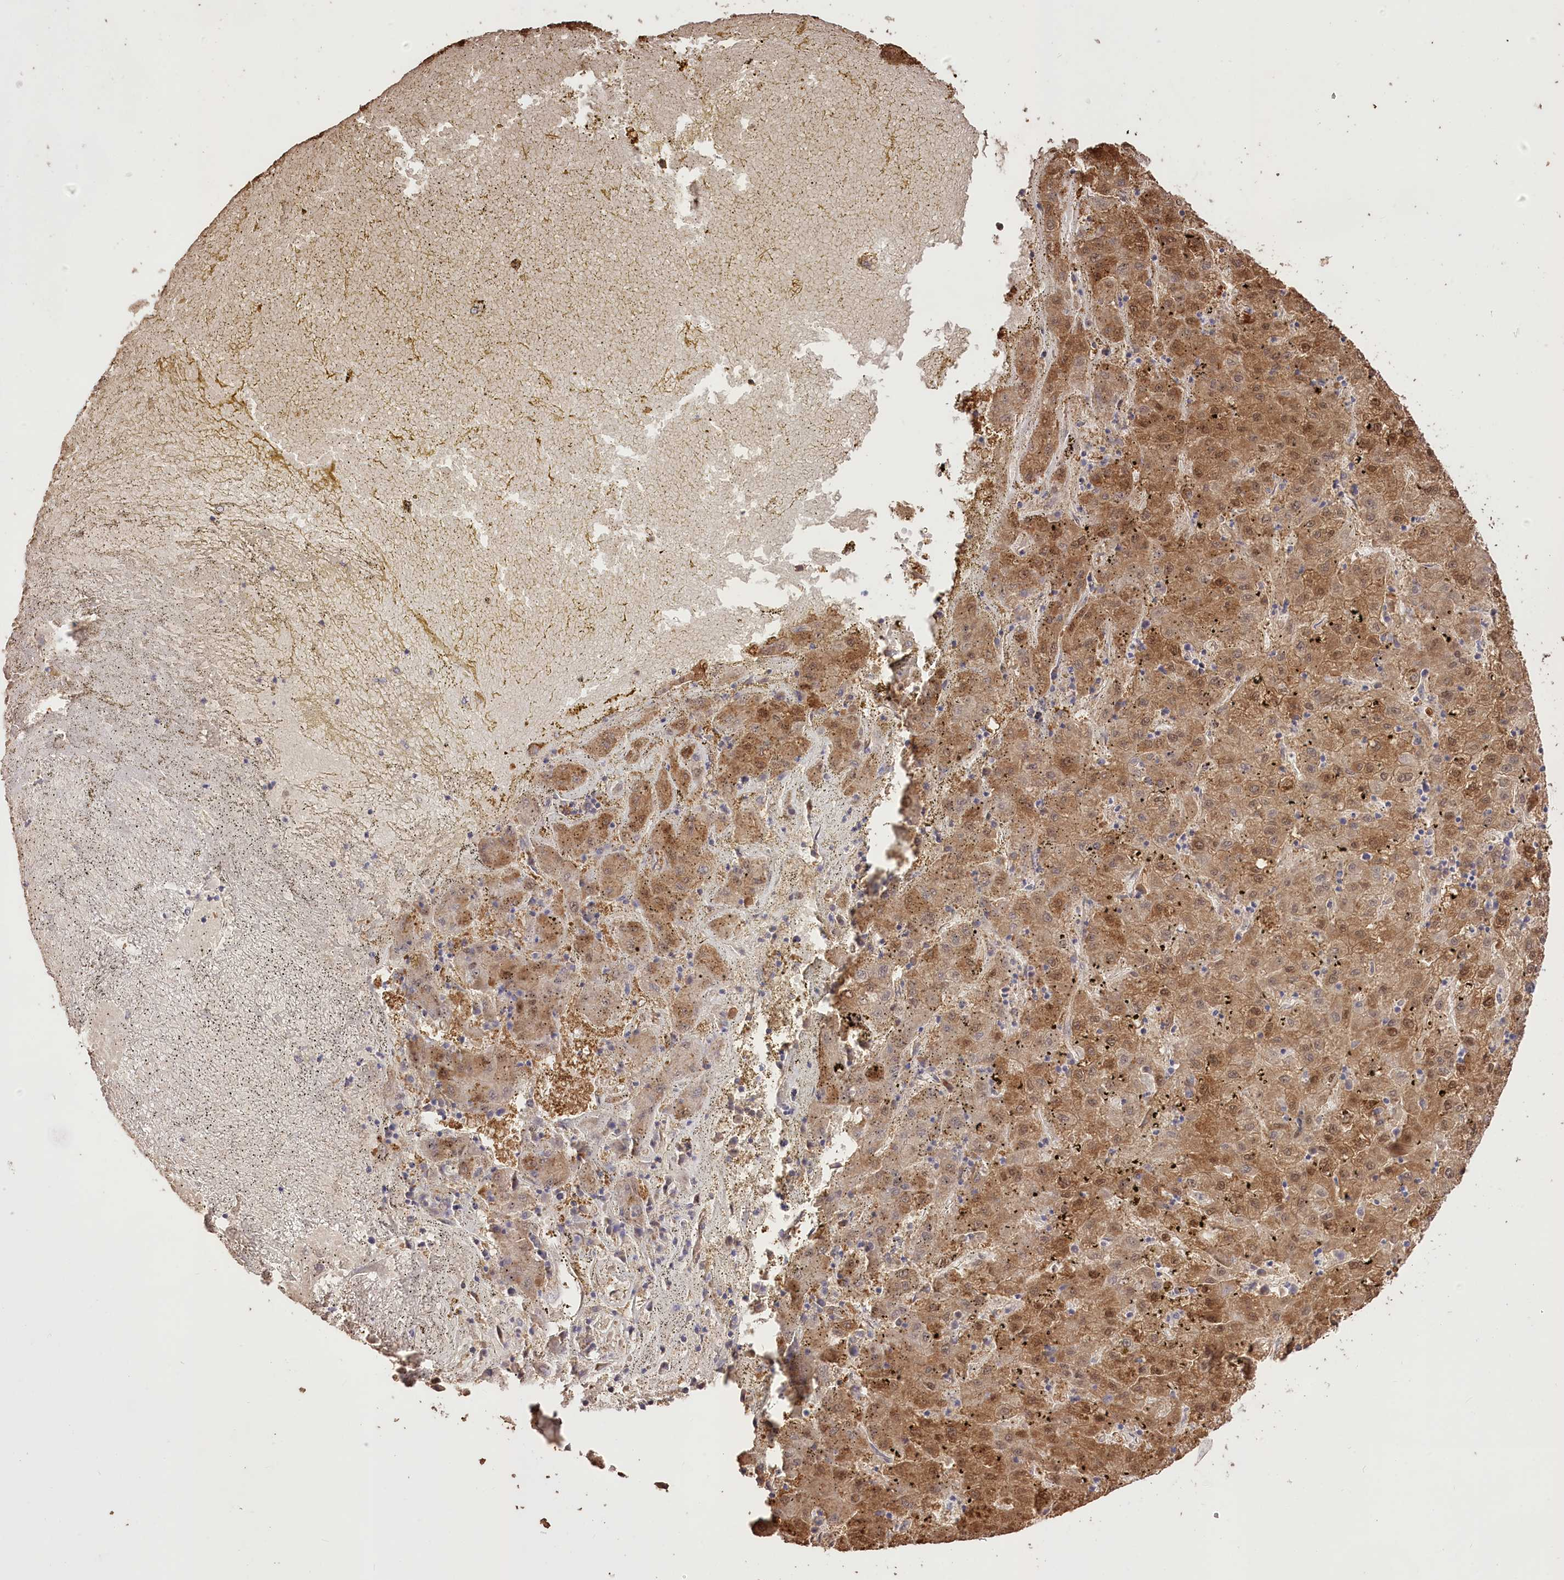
{"staining": {"intensity": "moderate", "quantity": ">75%", "location": "cytoplasmic/membranous,nuclear"}, "tissue": "liver cancer", "cell_type": "Tumor cells", "image_type": "cancer", "snomed": [{"axis": "morphology", "description": "Carcinoma, Hepatocellular, NOS"}, {"axis": "topography", "description": "Liver"}], "caption": "An immunohistochemistry (IHC) micrograph of tumor tissue is shown. Protein staining in brown highlights moderate cytoplasmic/membranous and nuclear positivity in liver cancer (hepatocellular carcinoma) within tumor cells.", "gene": "R3HDM2", "patient": {"sex": "male", "age": 72}}